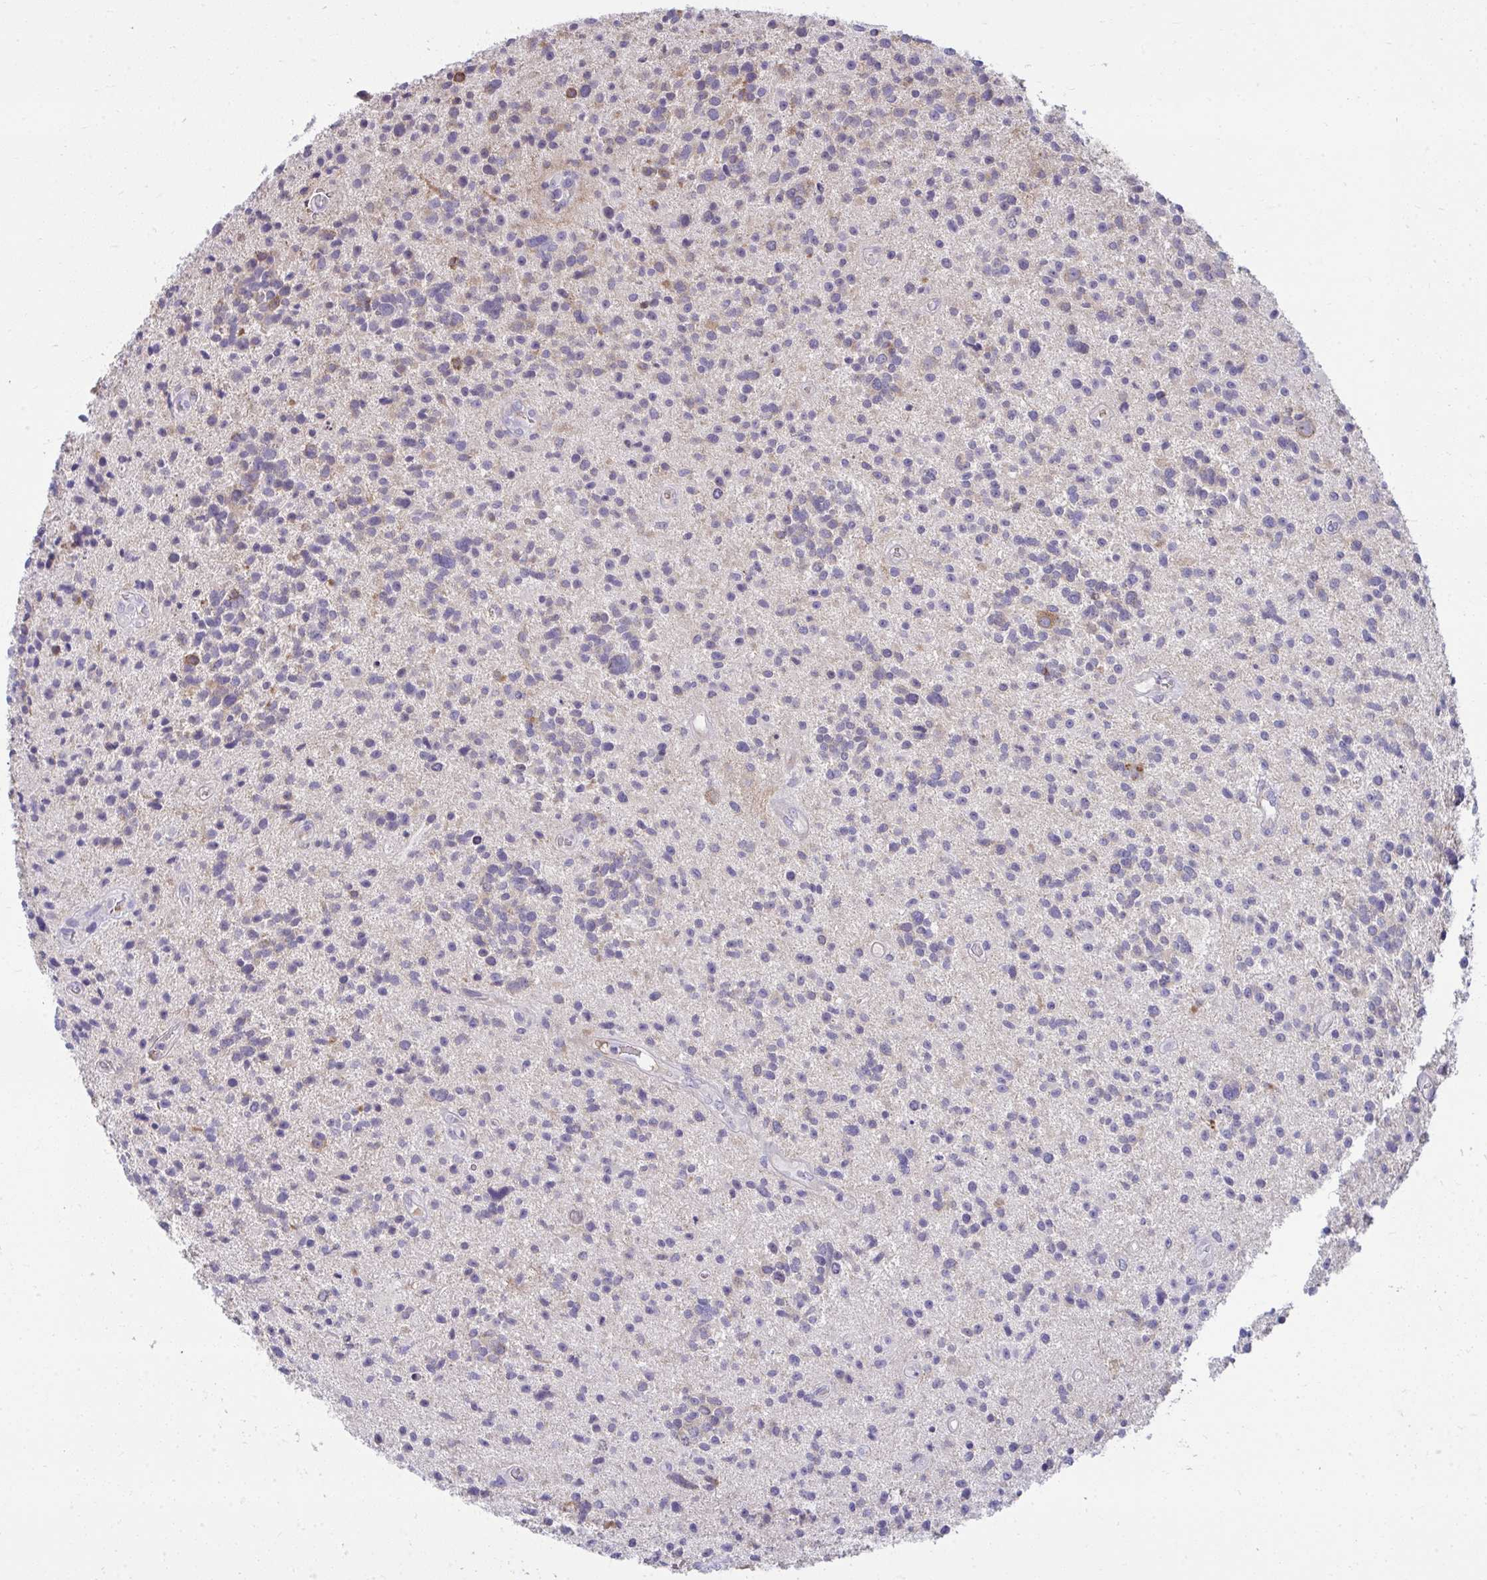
{"staining": {"intensity": "weak", "quantity": "<25%", "location": "cytoplasmic/membranous"}, "tissue": "glioma", "cell_type": "Tumor cells", "image_type": "cancer", "snomed": [{"axis": "morphology", "description": "Glioma, malignant, High grade"}, {"axis": "topography", "description": "Brain"}], "caption": "Photomicrograph shows no significant protein staining in tumor cells of high-grade glioma (malignant).", "gene": "PIGZ", "patient": {"sex": "male", "age": 29}}